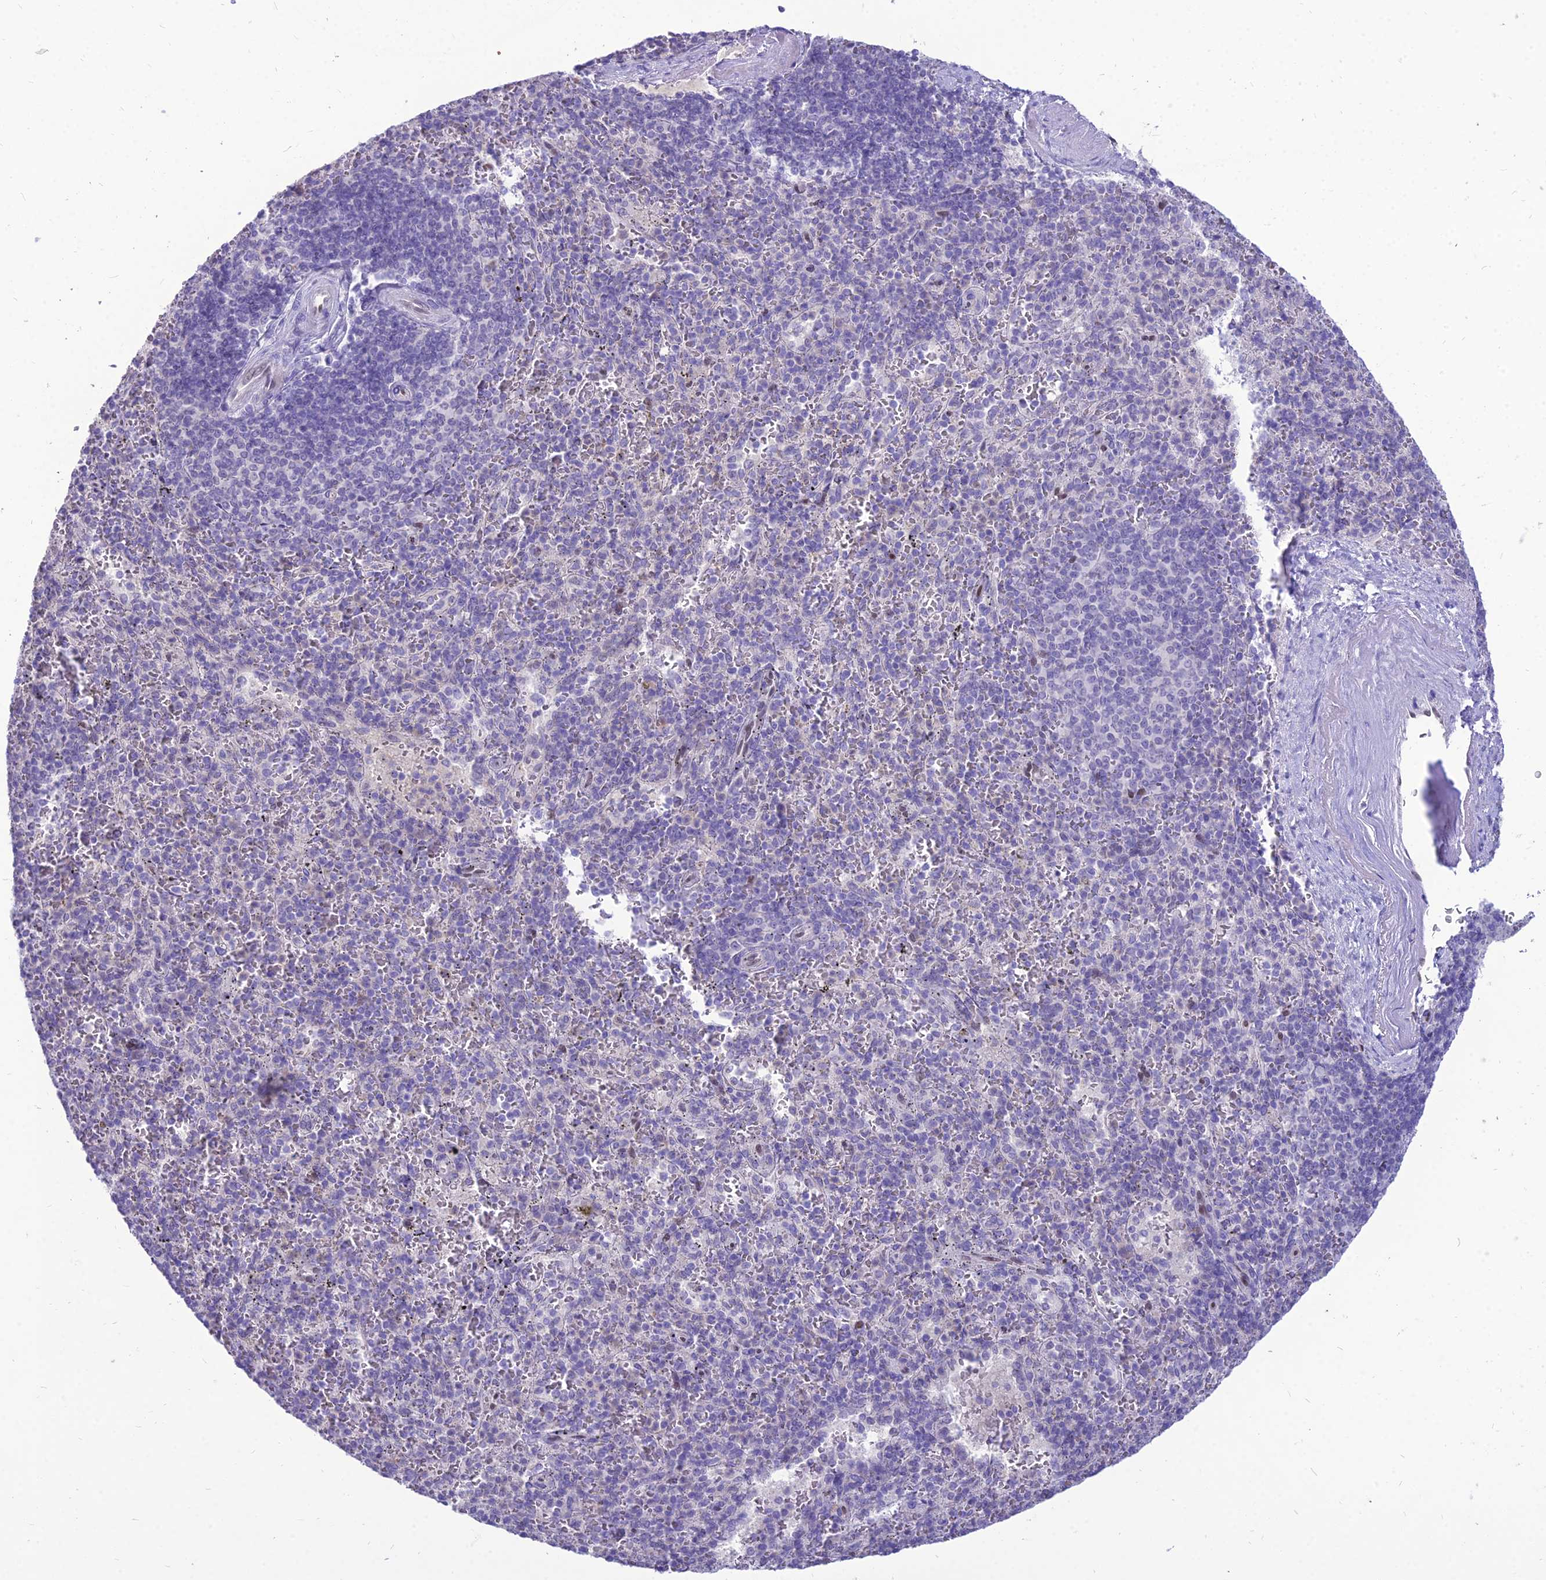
{"staining": {"intensity": "negative", "quantity": "none", "location": "none"}, "tissue": "spleen", "cell_type": "Cells in red pulp", "image_type": "normal", "snomed": [{"axis": "morphology", "description": "Normal tissue, NOS"}, {"axis": "topography", "description": "Spleen"}], "caption": "High magnification brightfield microscopy of normal spleen stained with DAB (3,3'-diaminobenzidine) (brown) and counterstained with hematoxylin (blue): cells in red pulp show no significant positivity.", "gene": "NOVA2", "patient": {"sex": "male", "age": 82}}